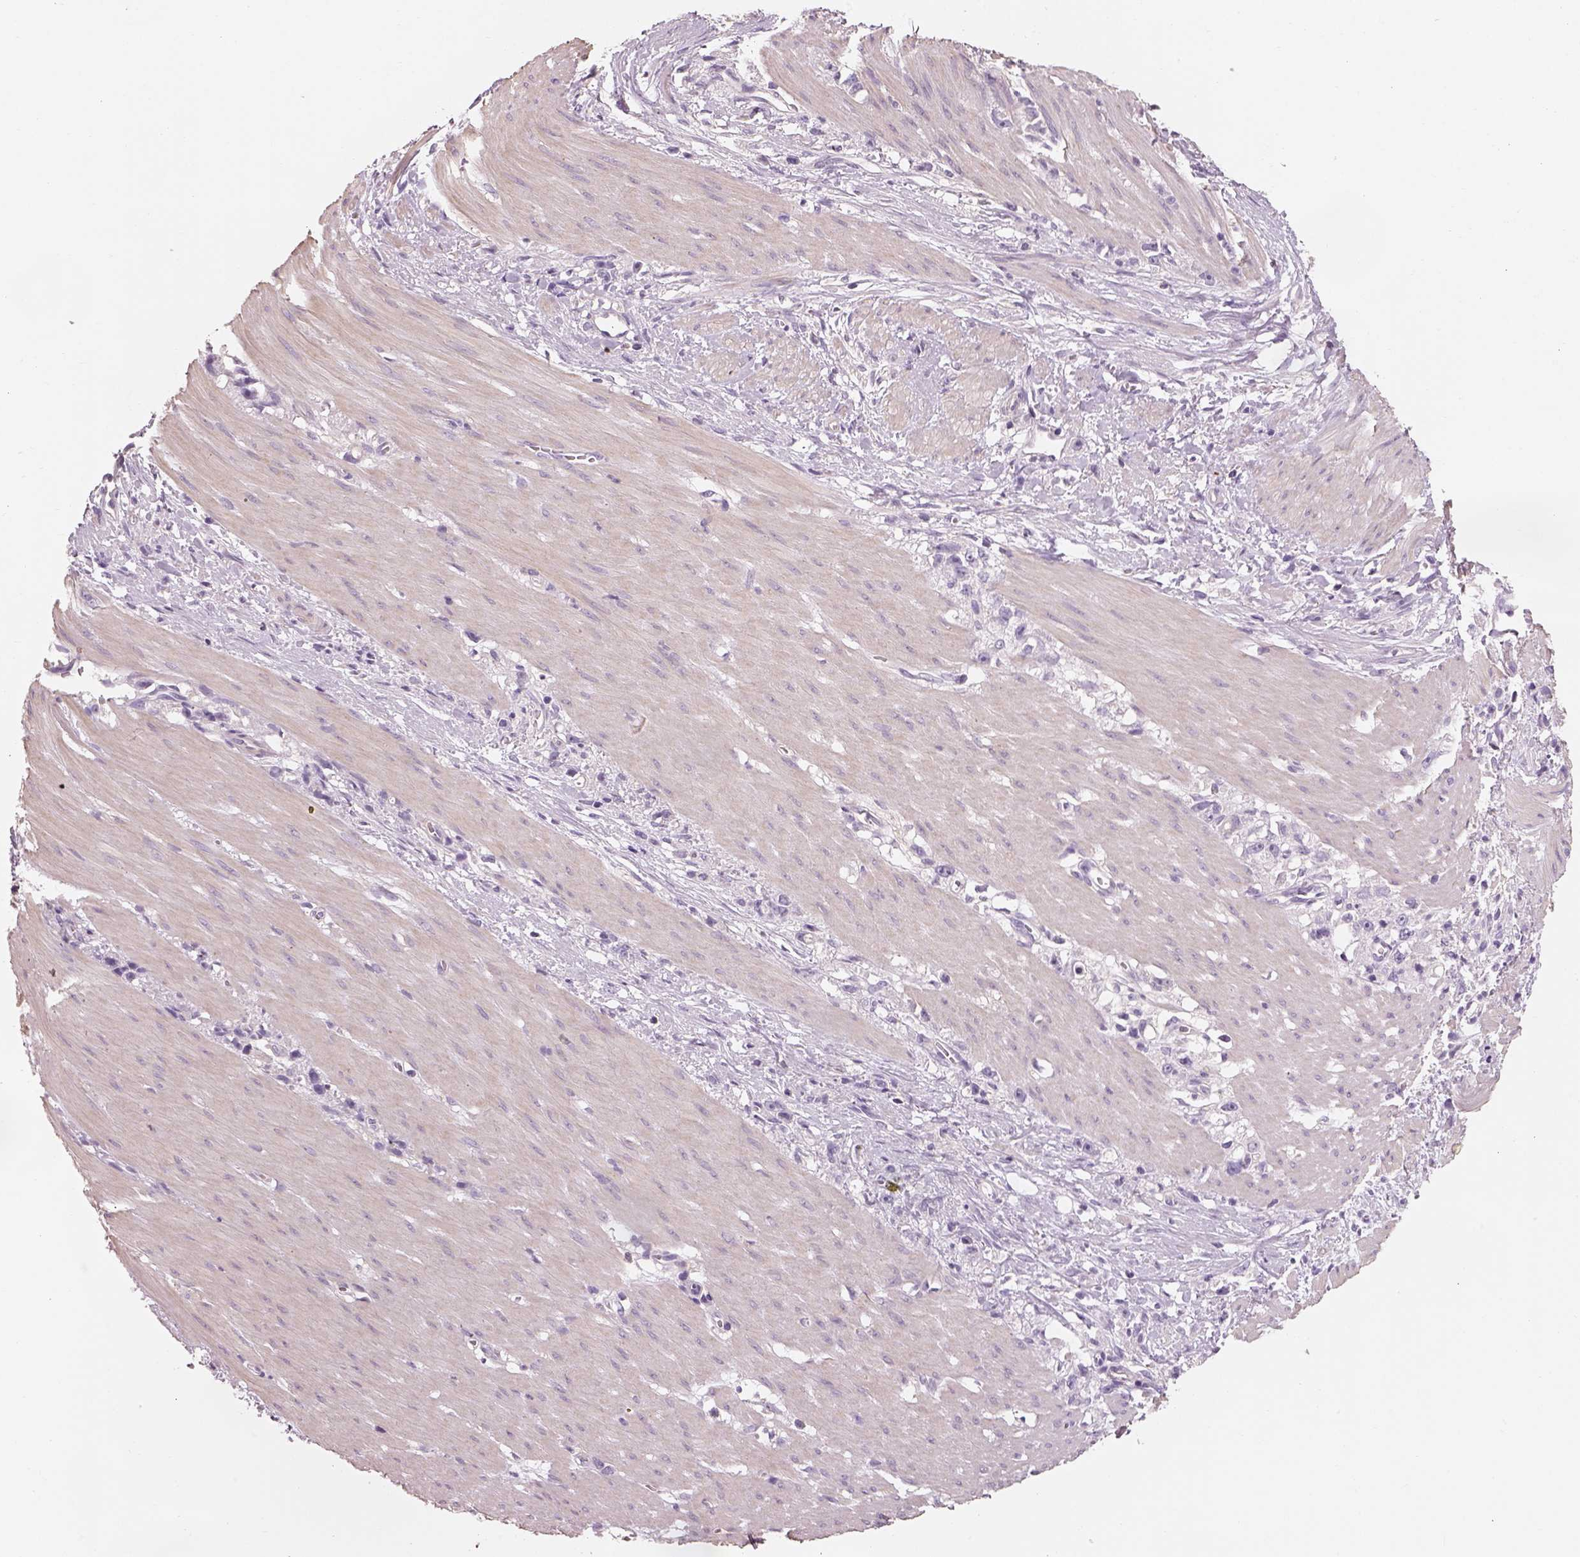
{"staining": {"intensity": "negative", "quantity": "none", "location": "none"}, "tissue": "stomach cancer", "cell_type": "Tumor cells", "image_type": "cancer", "snomed": [{"axis": "morphology", "description": "Adenocarcinoma, NOS"}, {"axis": "topography", "description": "Stomach"}], "caption": "This is an IHC micrograph of stomach cancer. There is no positivity in tumor cells.", "gene": "OTUD6A", "patient": {"sex": "female", "age": 59}}